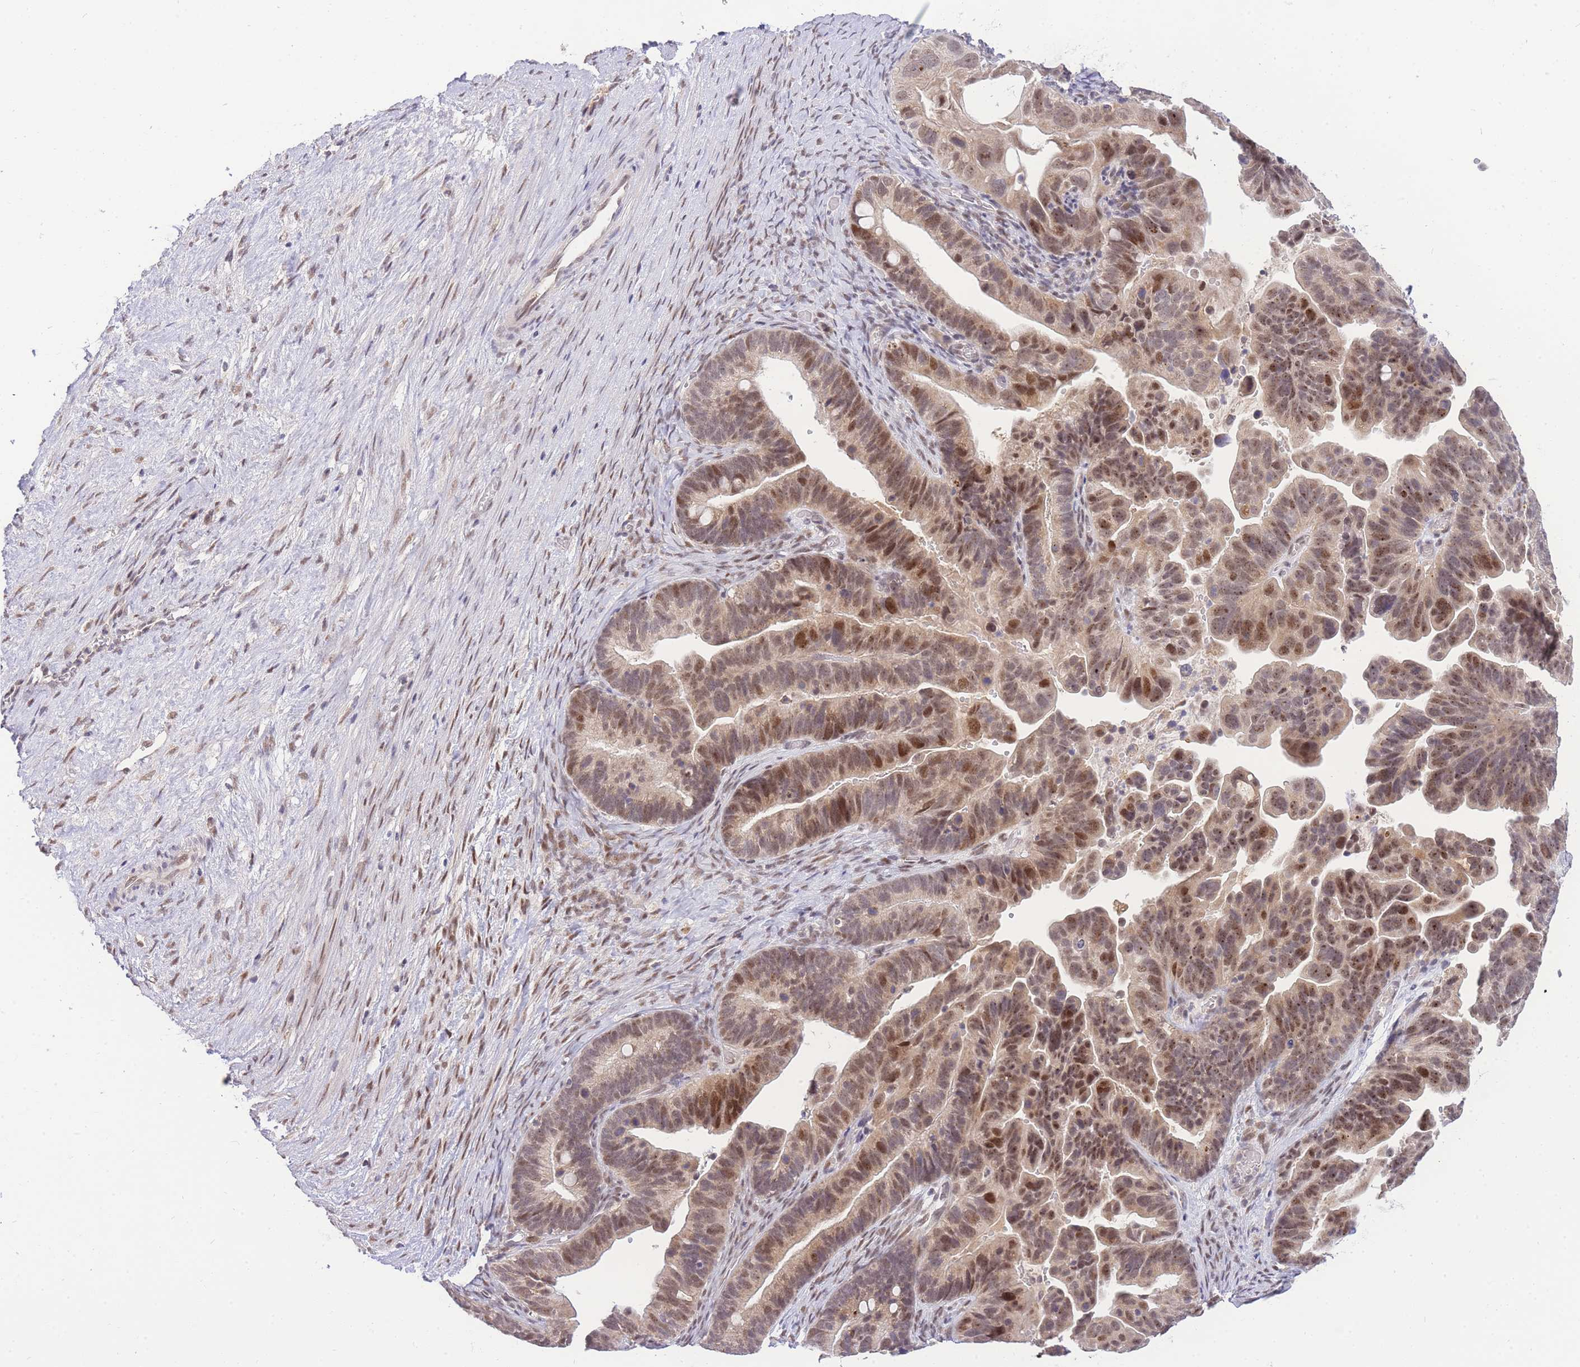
{"staining": {"intensity": "moderate", "quantity": ">75%", "location": "cytoplasmic/membranous,nuclear"}, "tissue": "ovarian cancer", "cell_type": "Tumor cells", "image_type": "cancer", "snomed": [{"axis": "morphology", "description": "Cystadenocarcinoma, serous, NOS"}, {"axis": "topography", "description": "Ovary"}], "caption": "A photomicrograph of ovarian cancer stained for a protein exhibits moderate cytoplasmic/membranous and nuclear brown staining in tumor cells.", "gene": "PUS10", "patient": {"sex": "female", "age": 56}}